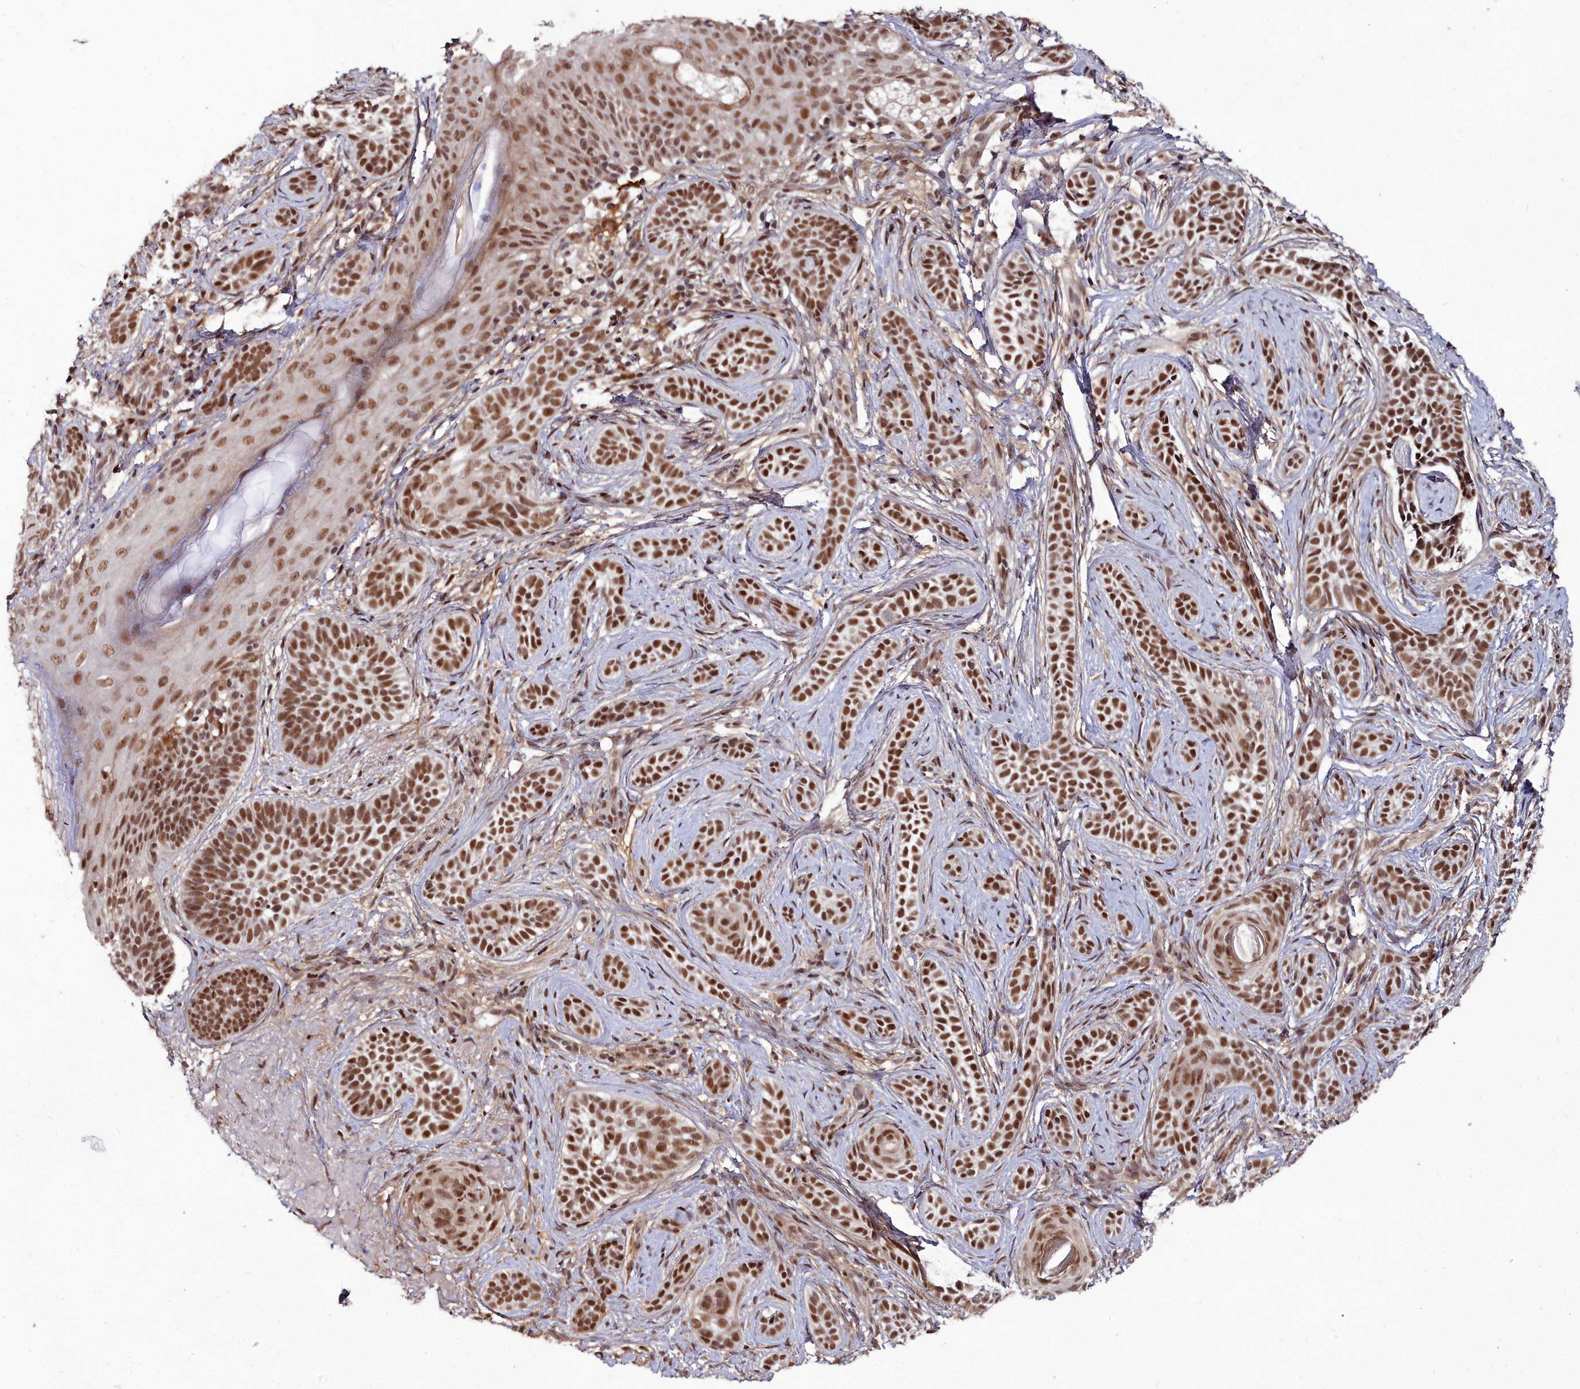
{"staining": {"intensity": "strong", "quantity": ">75%", "location": "nuclear"}, "tissue": "skin cancer", "cell_type": "Tumor cells", "image_type": "cancer", "snomed": [{"axis": "morphology", "description": "Basal cell carcinoma"}, {"axis": "topography", "description": "Skin"}], "caption": "The micrograph displays staining of skin basal cell carcinoma, revealing strong nuclear protein positivity (brown color) within tumor cells.", "gene": "CXXC1", "patient": {"sex": "male", "age": 71}}